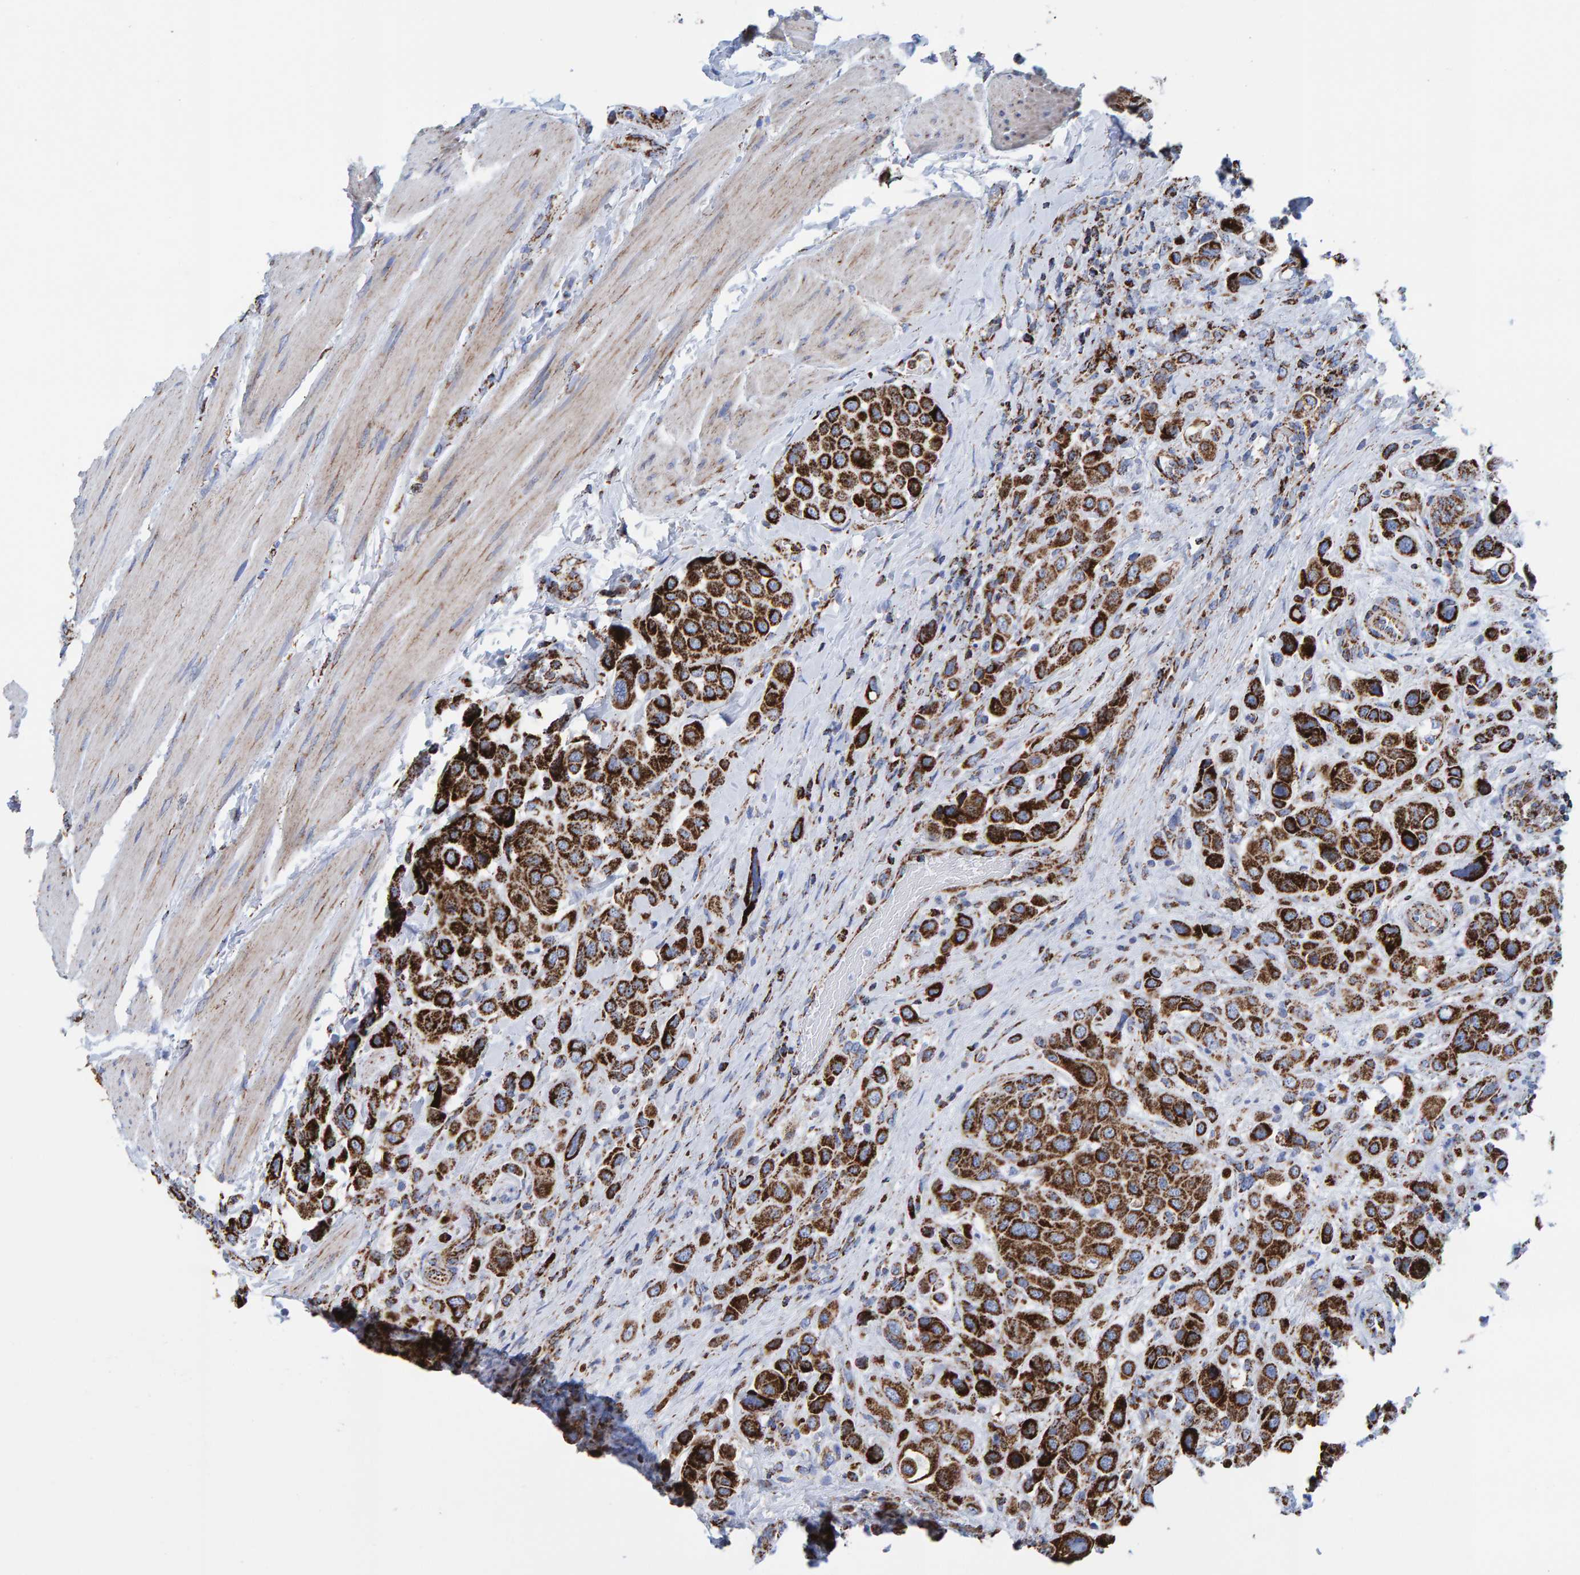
{"staining": {"intensity": "strong", "quantity": ">75%", "location": "cytoplasmic/membranous"}, "tissue": "urothelial cancer", "cell_type": "Tumor cells", "image_type": "cancer", "snomed": [{"axis": "morphology", "description": "Urothelial carcinoma, High grade"}, {"axis": "topography", "description": "Urinary bladder"}], "caption": "A micrograph of human urothelial carcinoma (high-grade) stained for a protein reveals strong cytoplasmic/membranous brown staining in tumor cells.", "gene": "ENSG00000262660", "patient": {"sex": "male", "age": 50}}